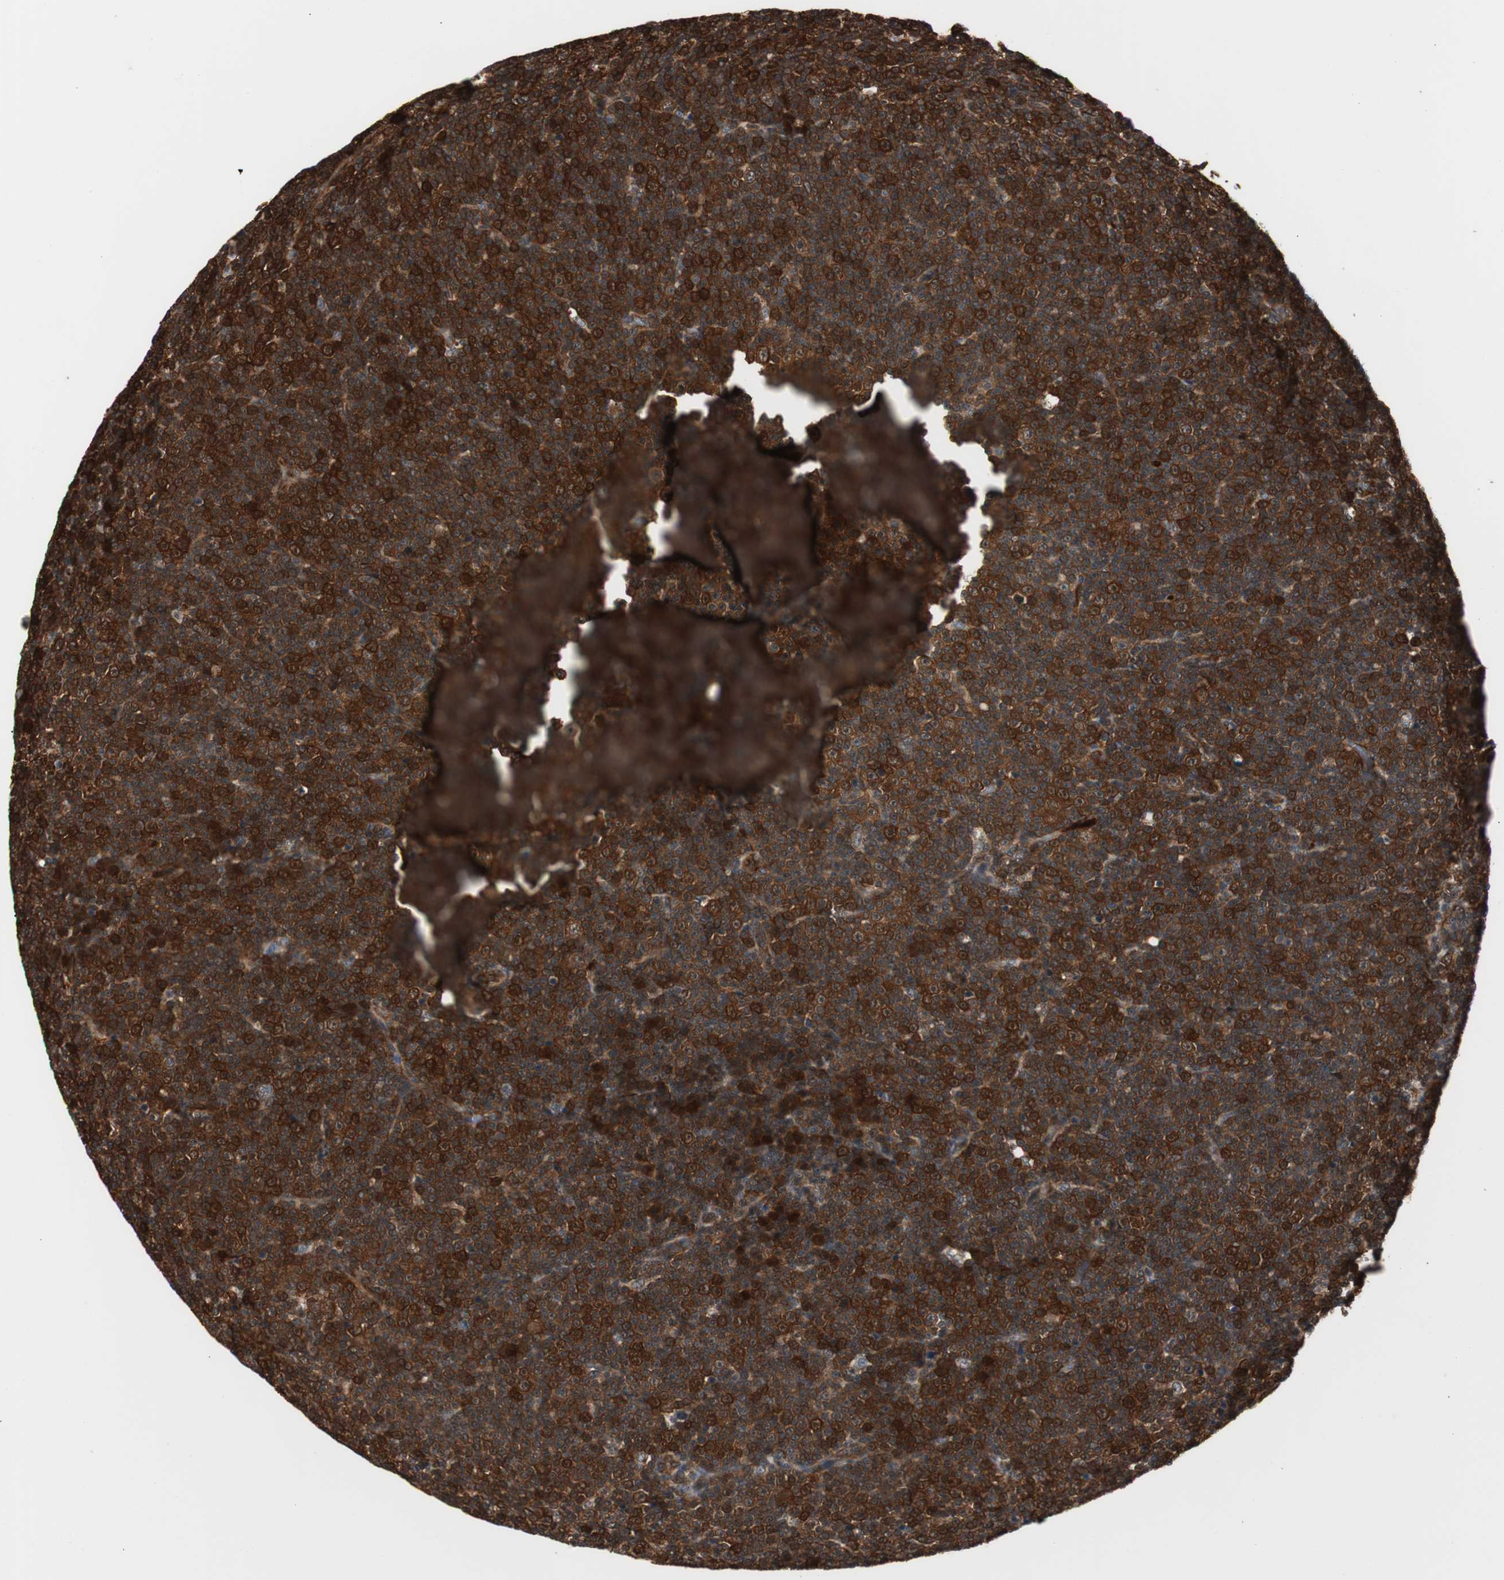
{"staining": {"intensity": "strong", "quantity": ">75%", "location": "cytoplasmic/membranous,nuclear"}, "tissue": "lymphoma", "cell_type": "Tumor cells", "image_type": "cancer", "snomed": [{"axis": "morphology", "description": "Malignant lymphoma, non-Hodgkin's type, Low grade"}, {"axis": "topography", "description": "Lymph node"}], "caption": "Brown immunohistochemical staining in human lymphoma exhibits strong cytoplasmic/membranous and nuclear staining in approximately >75% of tumor cells.", "gene": "PTPN11", "patient": {"sex": "female", "age": 67}}